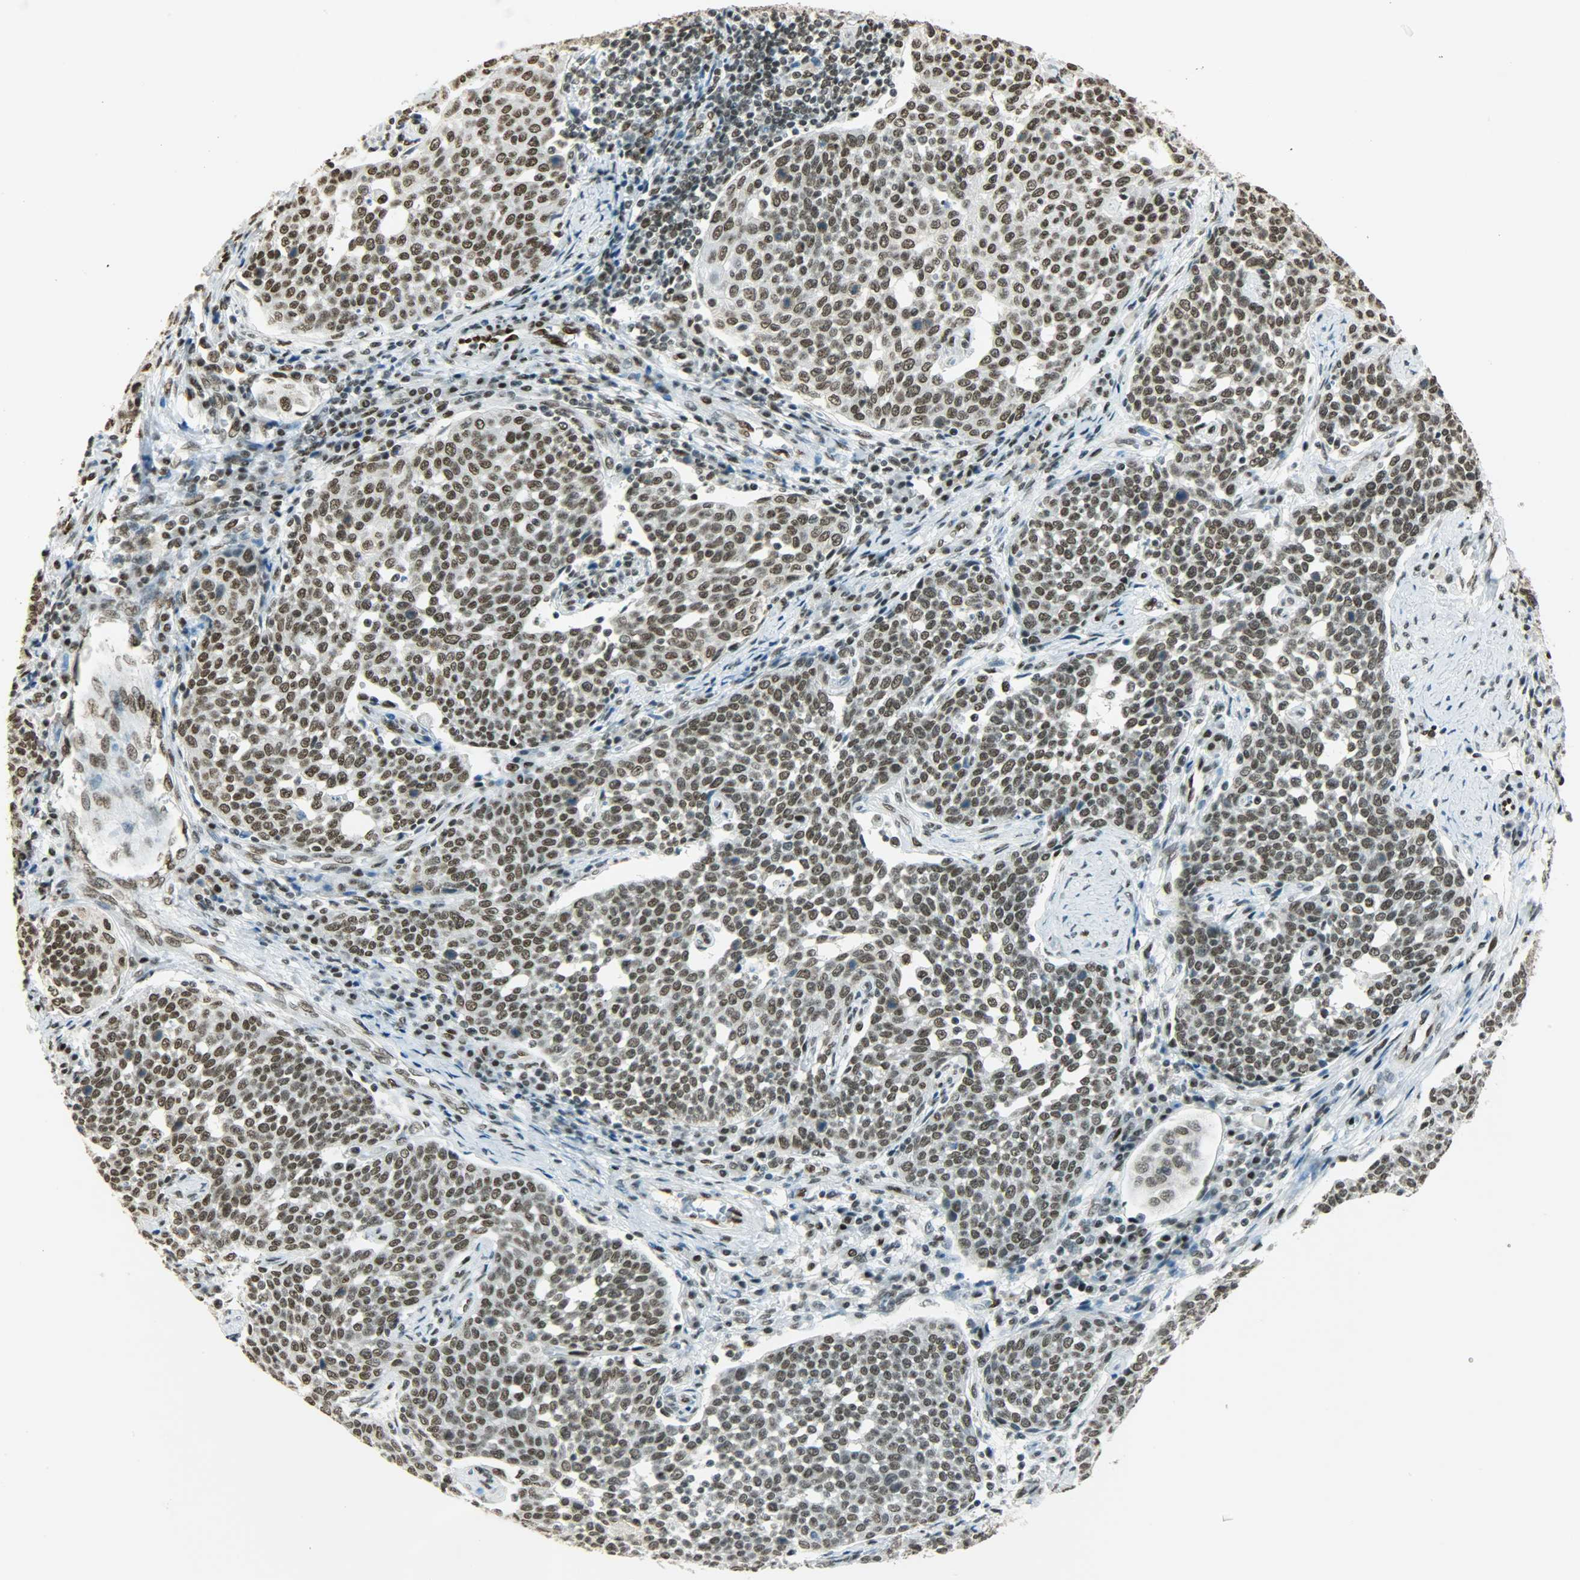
{"staining": {"intensity": "strong", "quantity": ">75%", "location": "nuclear"}, "tissue": "cervical cancer", "cell_type": "Tumor cells", "image_type": "cancer", "snomed": [{"axis": "morphology", "description": "Squamous cell carcinoma, NOS"}, {"axis": "topography", "description": "Cervix"}], "caption": "This micrograph exhibits immunohistochemistry staining of human cervical cancer (squamous cell carcinoma), with high strong nuclear expression in about >75% of tumor cells.", "gene": "MYEF2", "patient": {"sex": "female", "age": 34}}